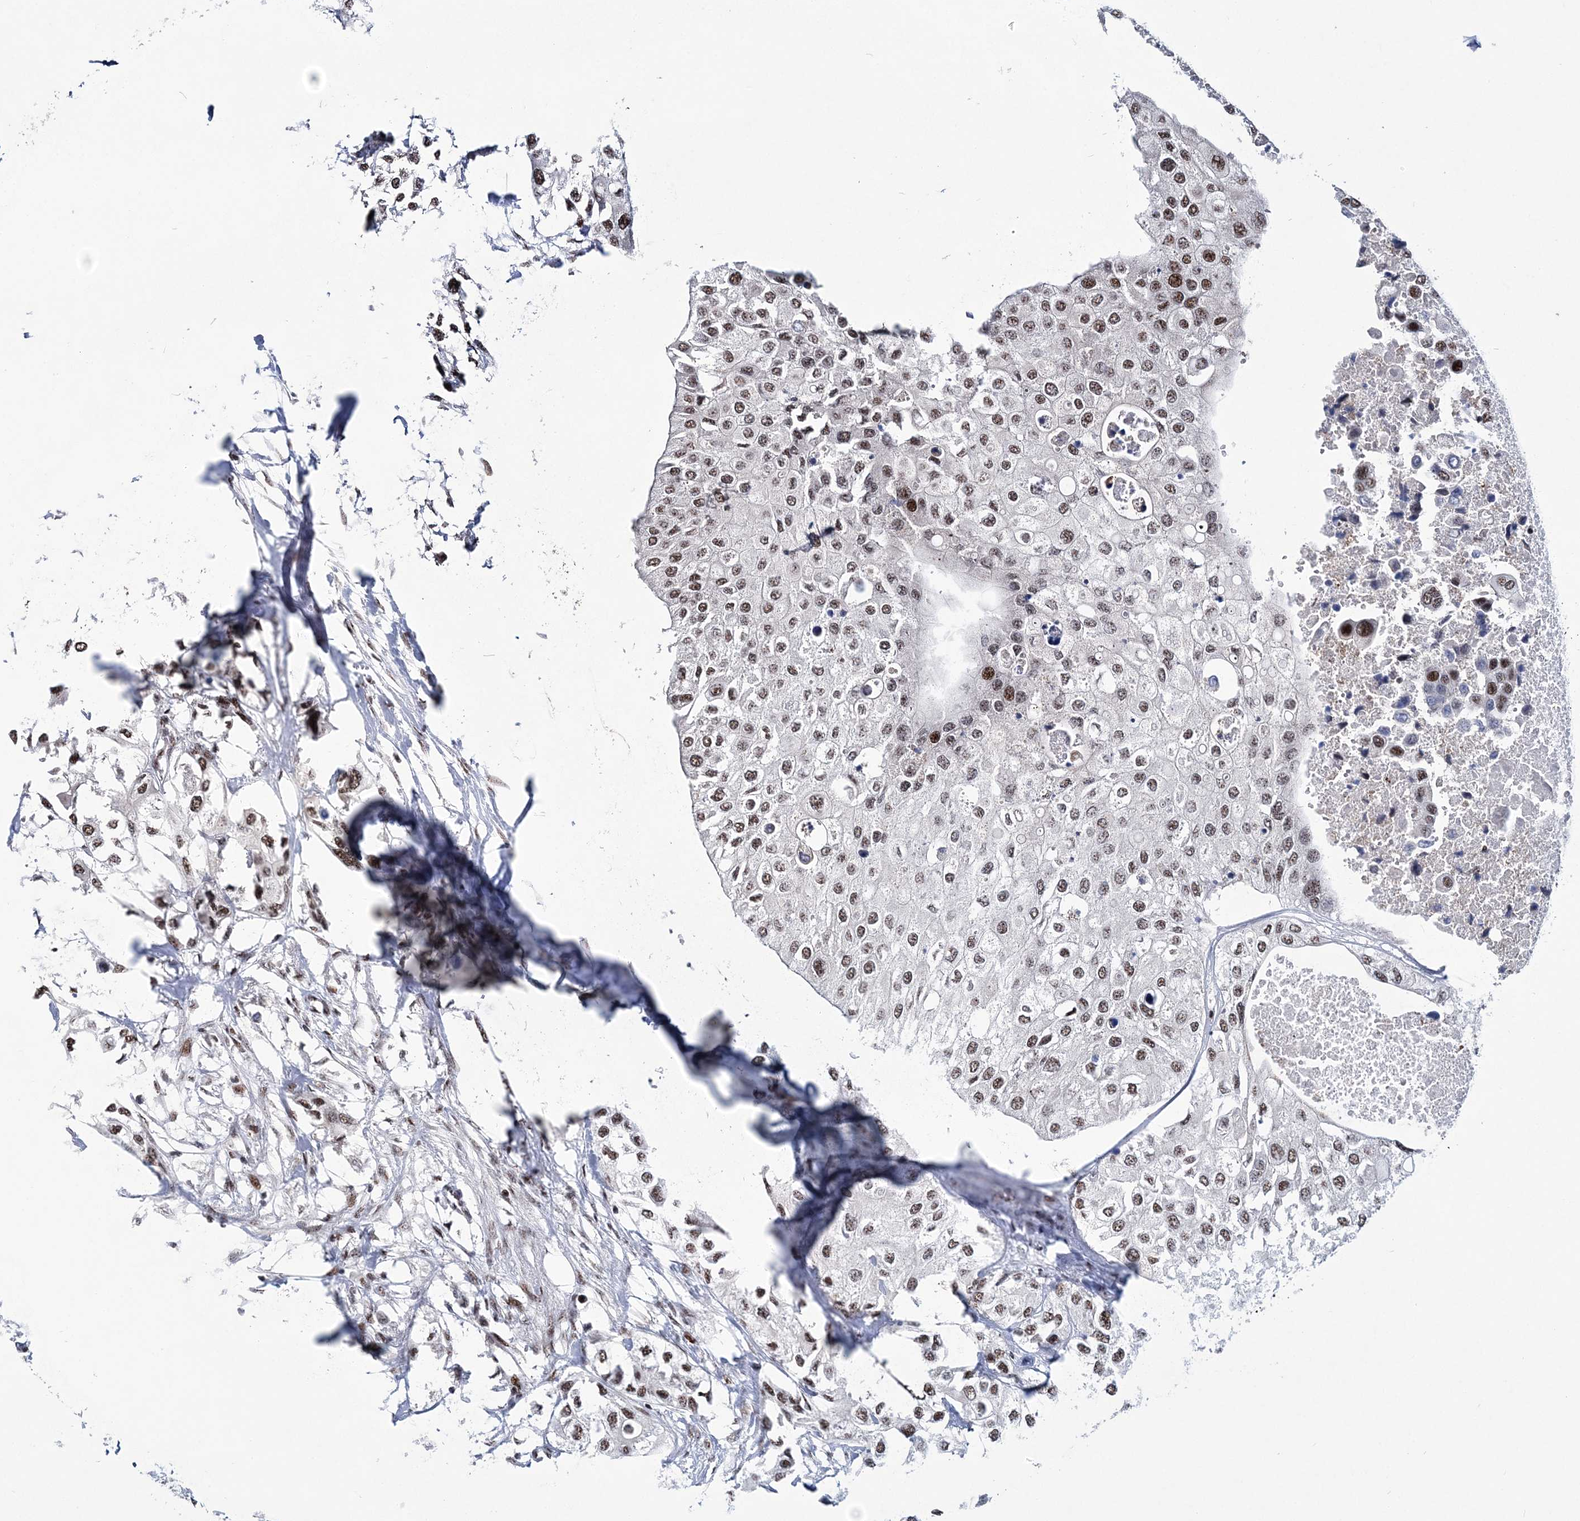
{"staining": {"intensity": "weak", "quantity": ">75%", "location": "nuclear"}, "tissue": "urothelial cancer", "cell_type": "Tumor cells", "image_type": "cancer", "snomed": [{"axis": "morphology", "description": "Urothelial carcinoma, High grade"}, {"axis": "topography", "description": "Urinary bladder"}], "caption": "Urothelial carcinoma (high-grade) stained with immunohistochemistry shows weak nuclear positivity in approximately >75% of tumor cells. Immunohistochemistry (ihc) stains the protein of interest in brown and the nuclei are stained blue.", "gene": "TATDN2", "patient": {"sex": "male", "age": 64}}